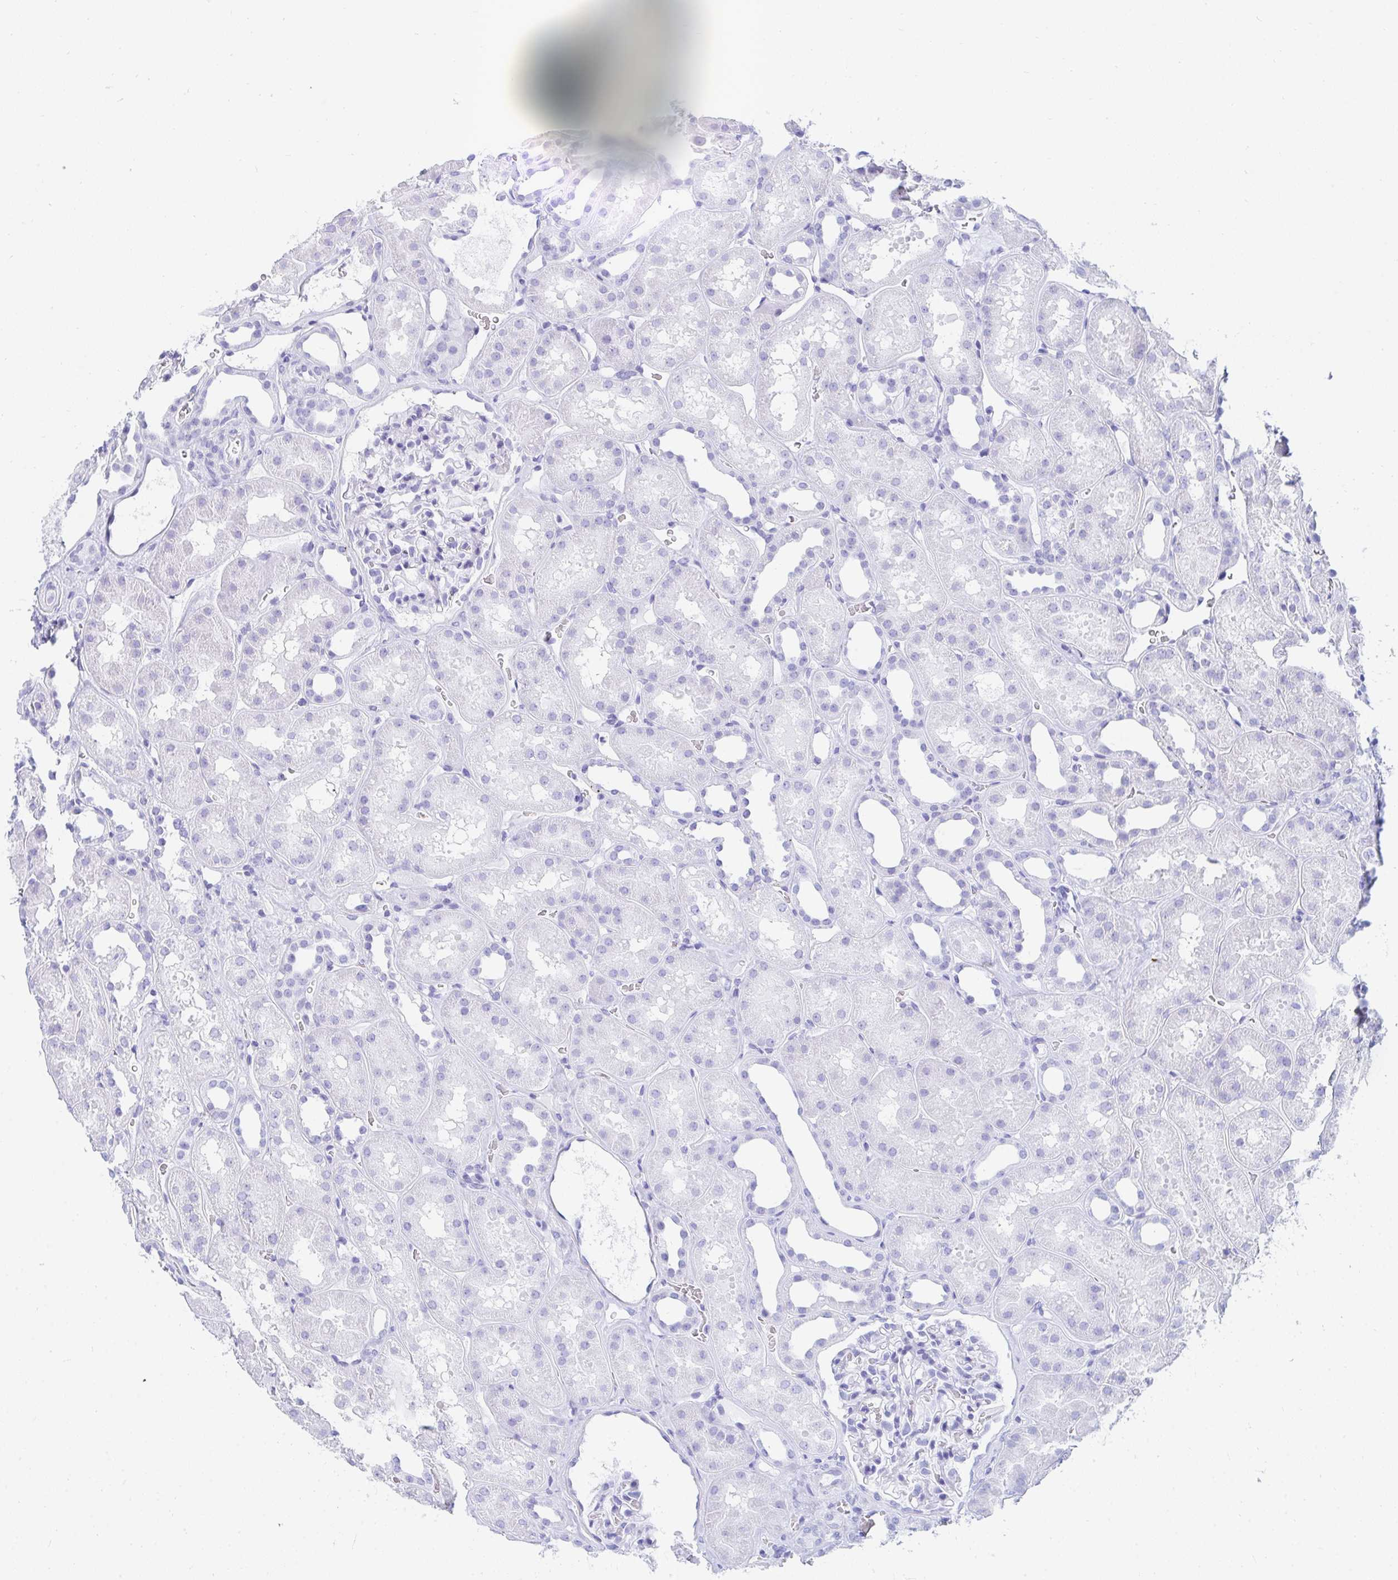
{"staining": {"intensity": "negative", "quantity": "none", "location": "none"}, "tissue": "kidney", "cell_type": "Cells in glomeruli", "image_type": "normal", "snomed": [{"axis": "morphology", "description": "Normal tissue, NOS"}, {"axis": "topography", "description": "Kidney"}], "caption": "This photomicrograph is of unremarkable kidney stained with immunohistochemistry (IHC) to label a protein in brown with the nuclei are counter-stained blue. There is no positivity in cells in glomeruli.", "gene": "CD7", "patient": {"sex": "female", "age": 41}}